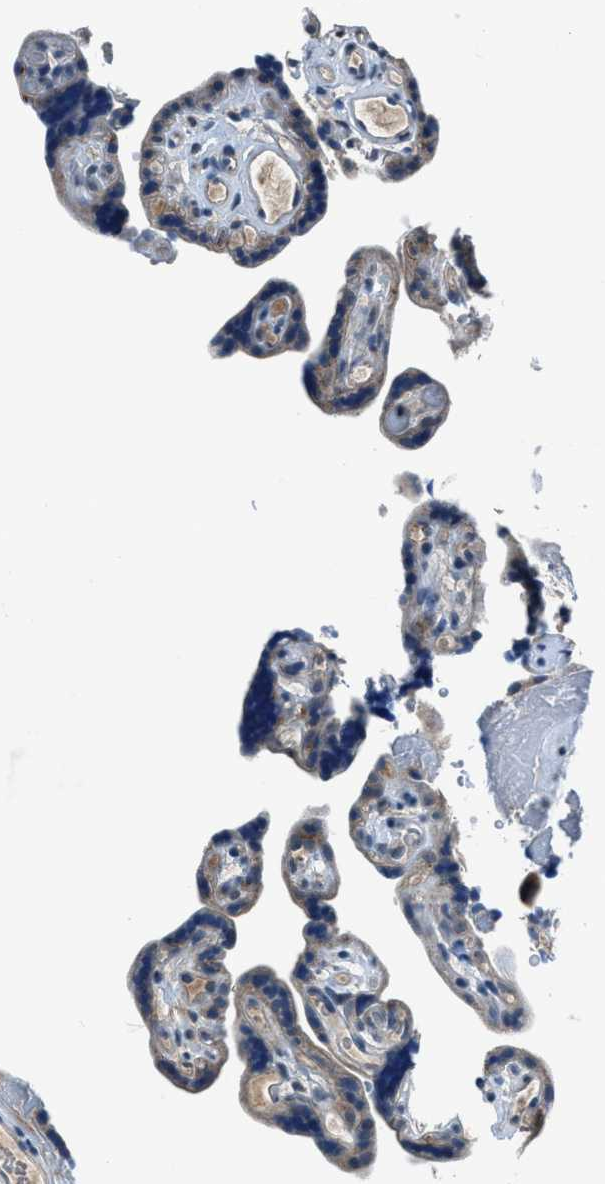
{"staining": {"intensity": "moderate", "quantity": ">75%", "location": "cytoplasmic/membranous"}, "tissue": "placenta", "cell_type": "Decidual cells", "image_type": "normal", "snomed": [{"axis": "morphology", "description": "Normal tissue, NOS"}, {"axis": "topography", "description": "Placenta"}], "caption": "The image exhibits immunohistochemical staining of unremarkable placenta. There is moderate cytoplasmic/membranous positivity is seen in about >75% of decidual cells. The staining was performed using DAB to visualize the protein expression in brown, while the nuclei were stained in blue with hematoxylin (Magnification: 20x).", "gene": "DUSP19", "patient": {"sex": "female", "age": 30}}